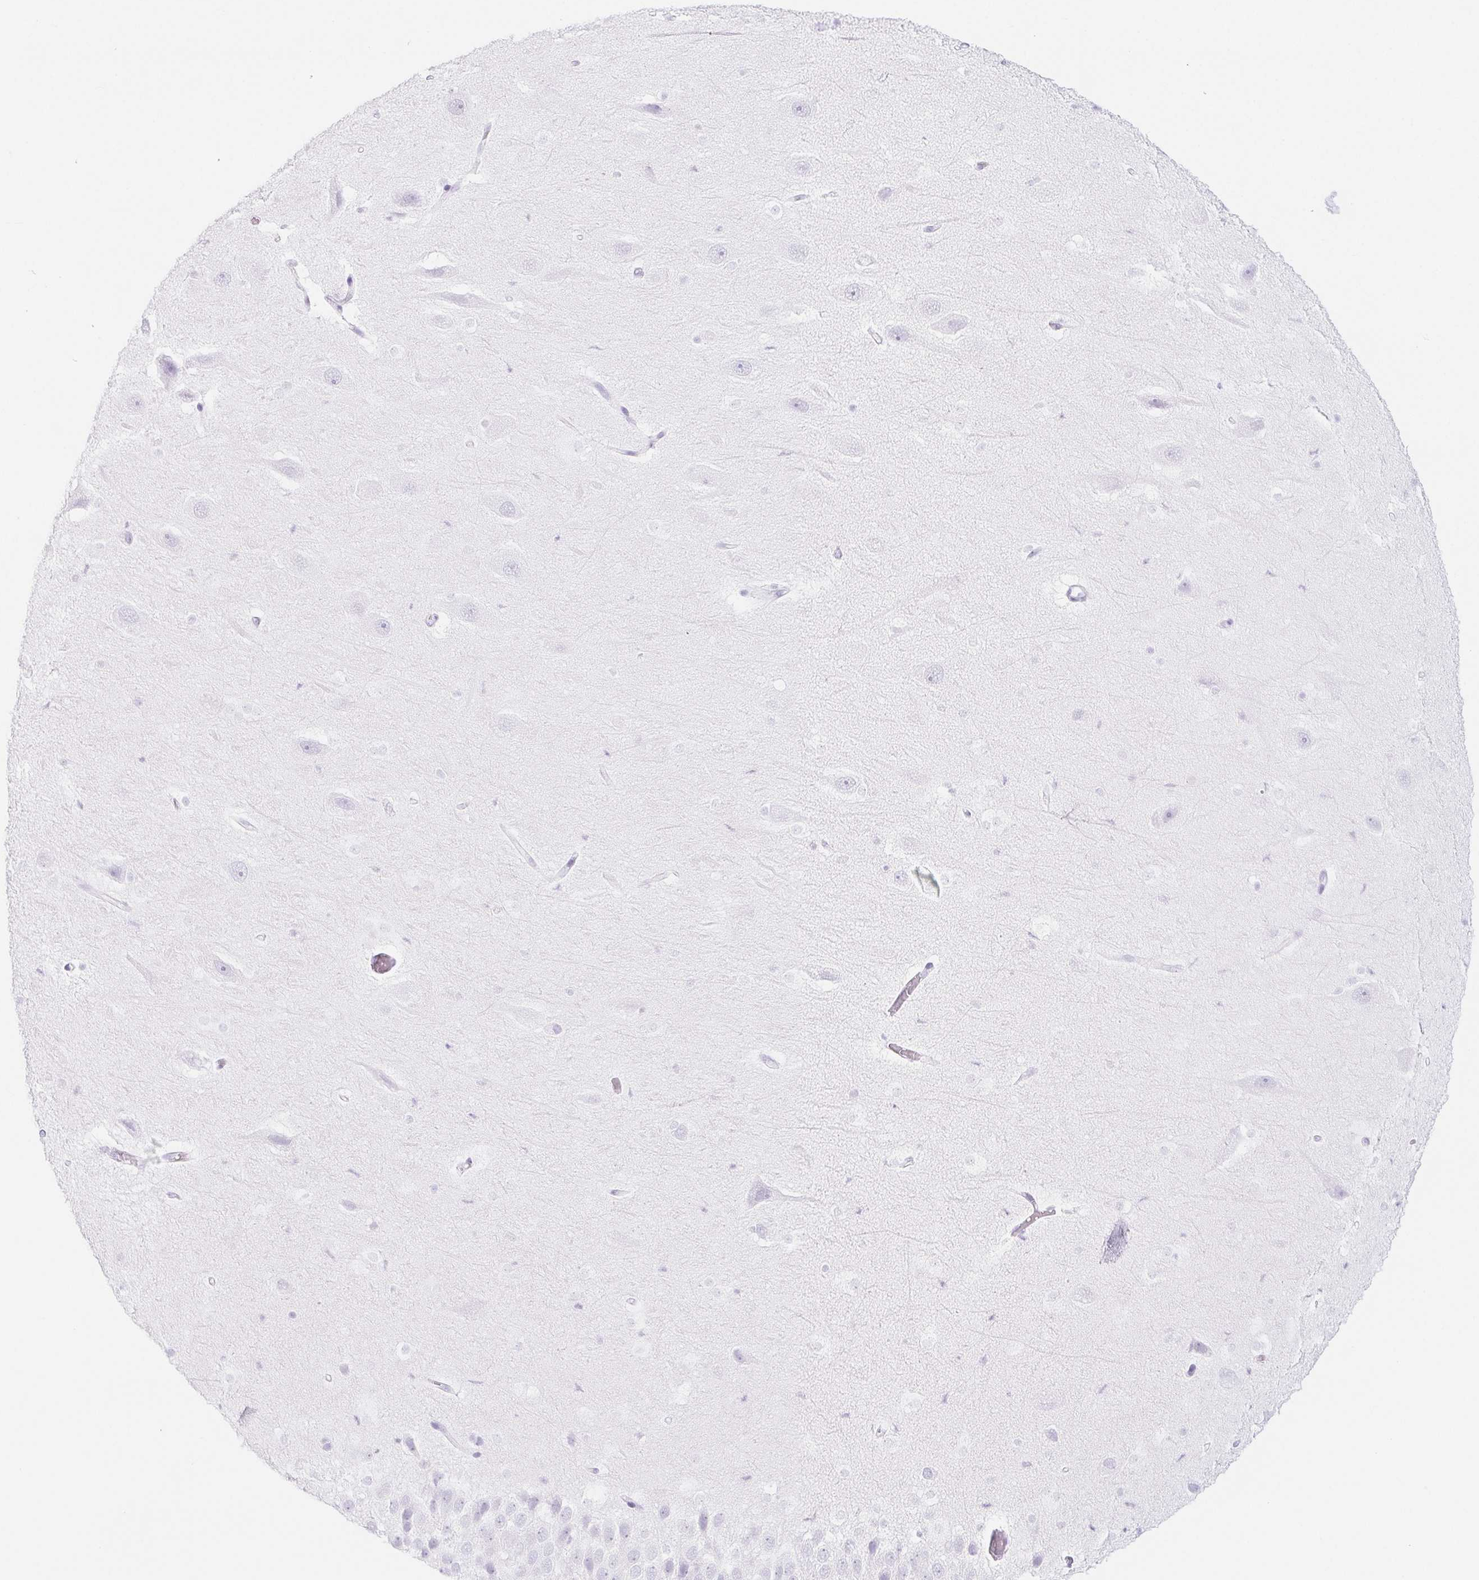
{"staining": {"intensity": "negative", "quantity": "none", "location": "none"}, "tissue": "hippocampus", "cell_type": "Glial cells", "image_type": "normal", "snomed": [{"axis": "morphology", "description": "Normal tissue, NOS"}, {"axis": "topography", "description": "Hippocampus"}], "caption": "IHC of normal human hippocampus demonstrates no staining in glial cells.", "gene": "PI3", "patient": {"sex": "male", "age": 26}}